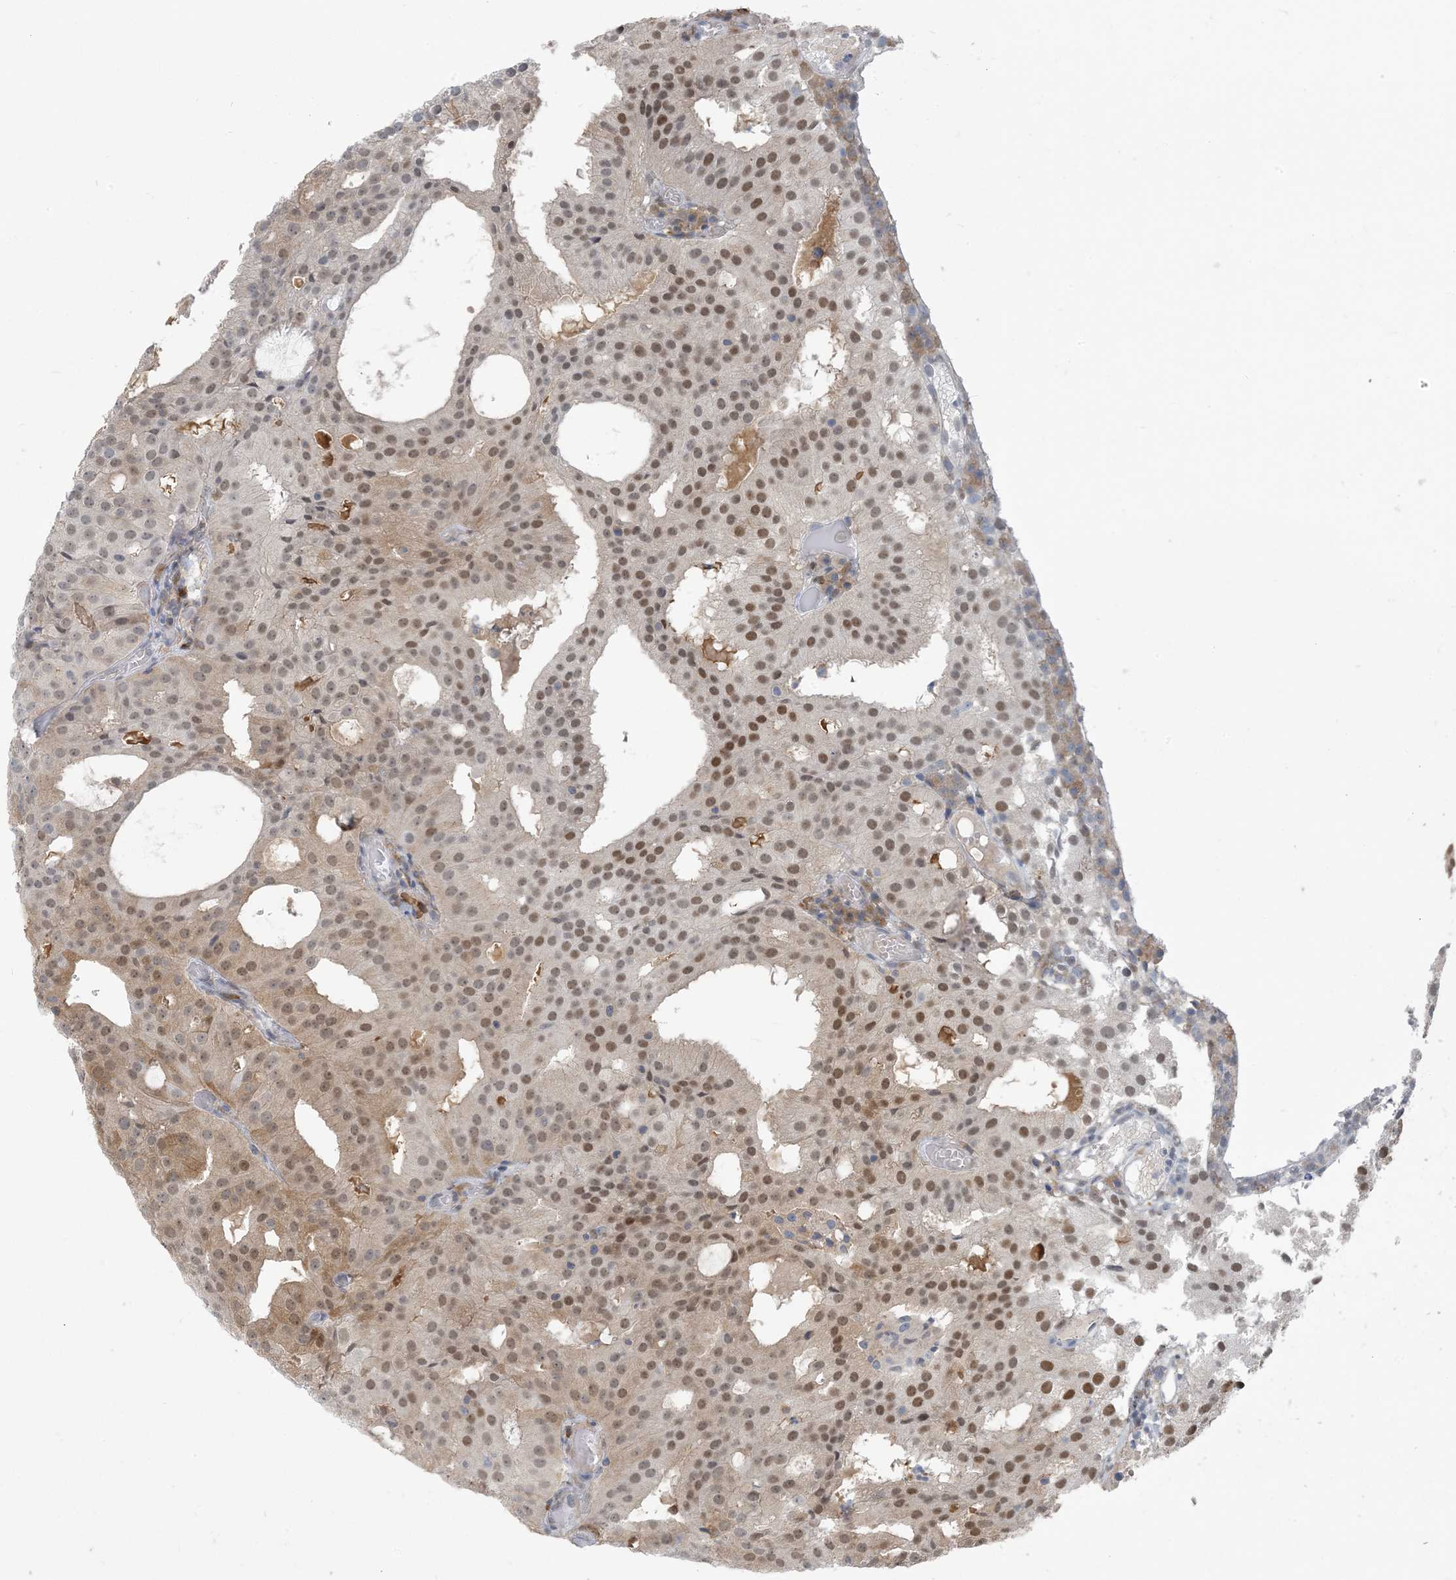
{"staining": {"intensity": "moderate", "quantity": ">75%", "location": "cytoplasmic/membranous,nuclear"}, "tissue": "prostate cancer", "cell_type": "Tumor cells", "image_type": "cancer", "snomed": [{"axis": "morphology", "description": "Adenocarcinoma, Medium grade"}, {"axis": "topography", "description": "Prostate"}], "caption": "This is a histology image of IHC staining of prostate cancer (adenocarcinoma (medium-grade)), which shows moderate staining in the cytoplasmic/membranous and nuclear of tumor cells.", "gene": "ZC3H12A", "patient": {"sex": "male", "age": 88}}